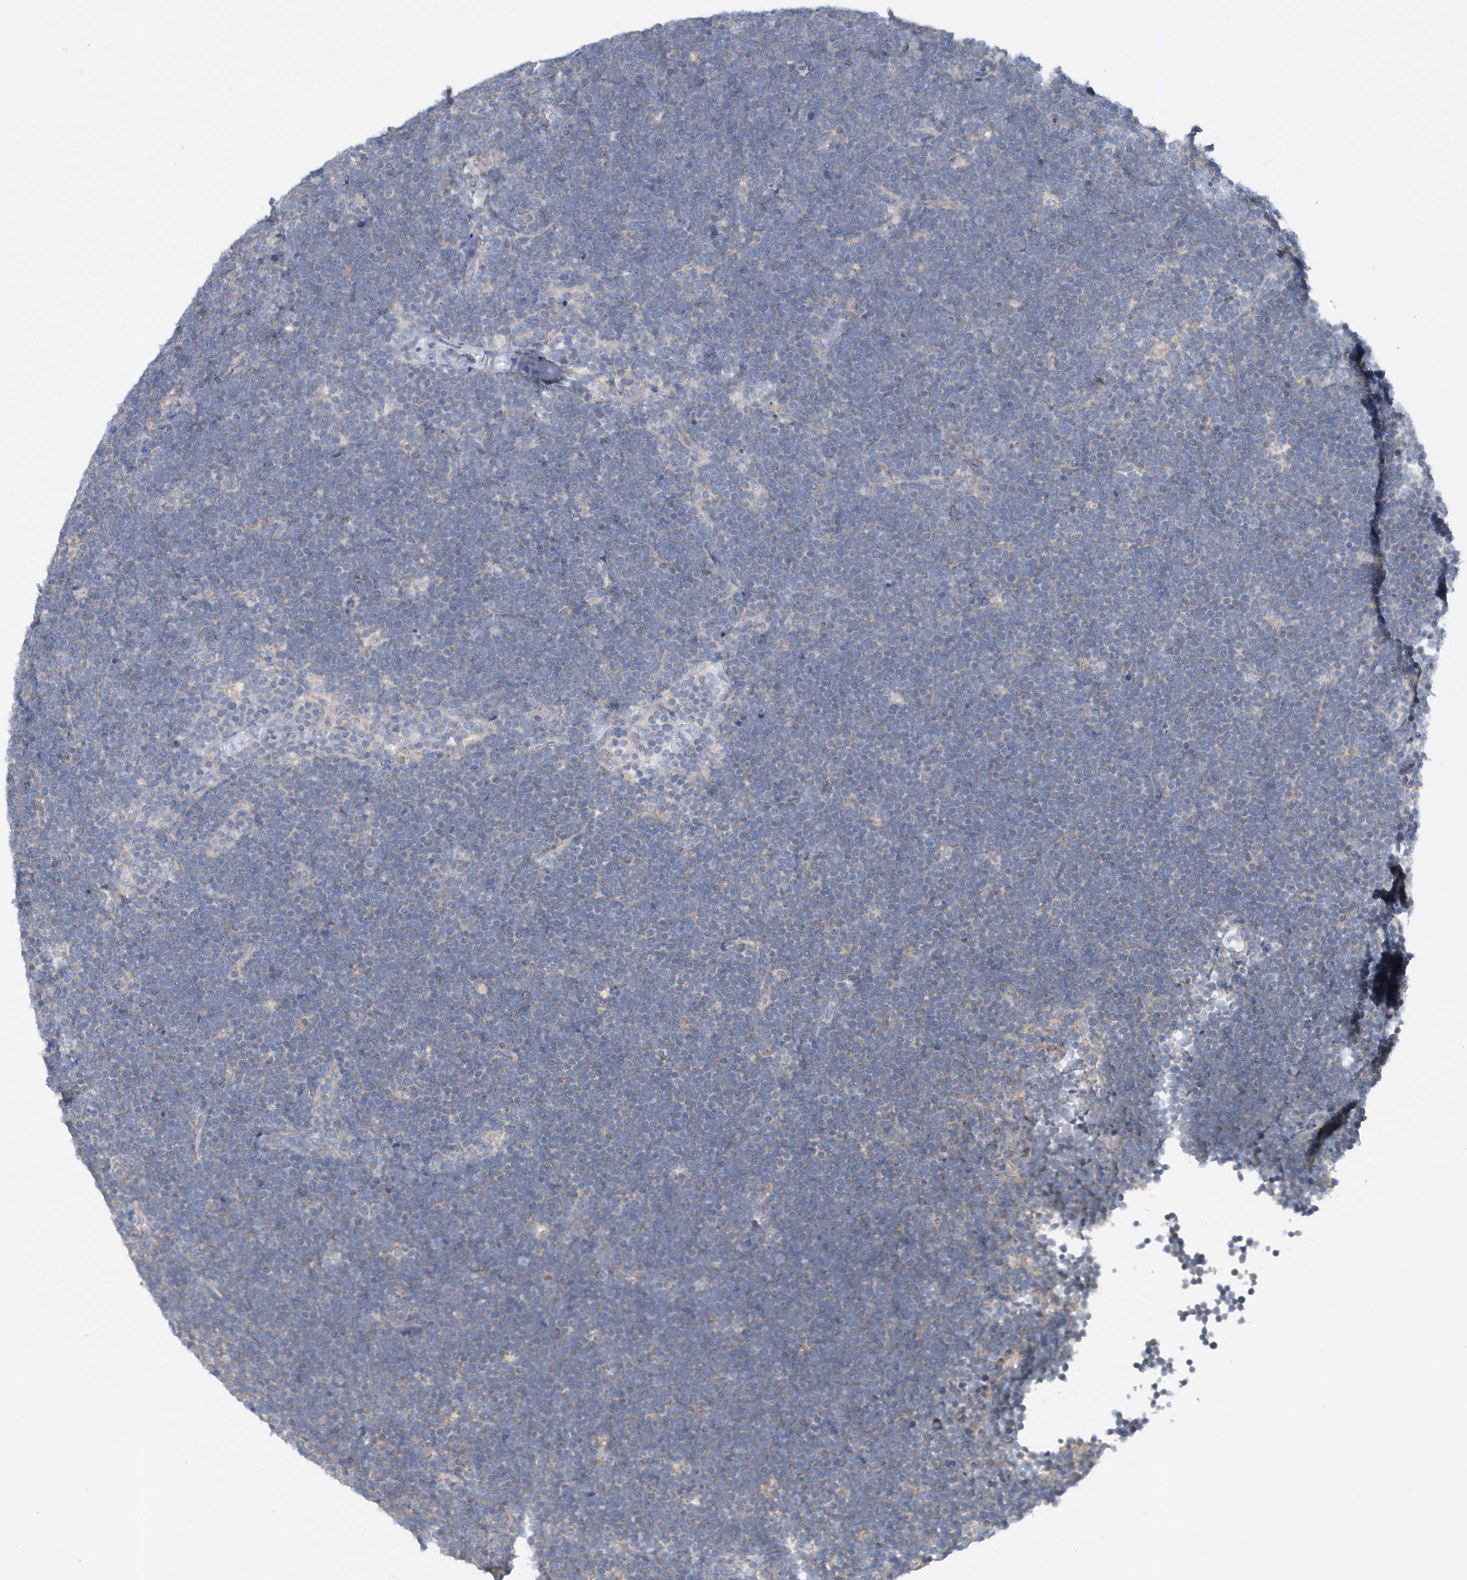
{"staining": {"intensity": "negative", "quantity": "none", "location": "none"}, "tissue": "lymphoma", "cell_type": "Tumor cells", "image_type": "cancer", "snomed": [{"axis": "morphology", "description": "Malignant lymphoma, non-Hodgkin's type, High grade"}, {"axis": "topography", "description": "Lymph node"}], "caption": "The photomicrograph displays no staining of tumor cells in lymphoma.", "gene": "TRAIP", "patient": {"sex": "male", "age": 13}}